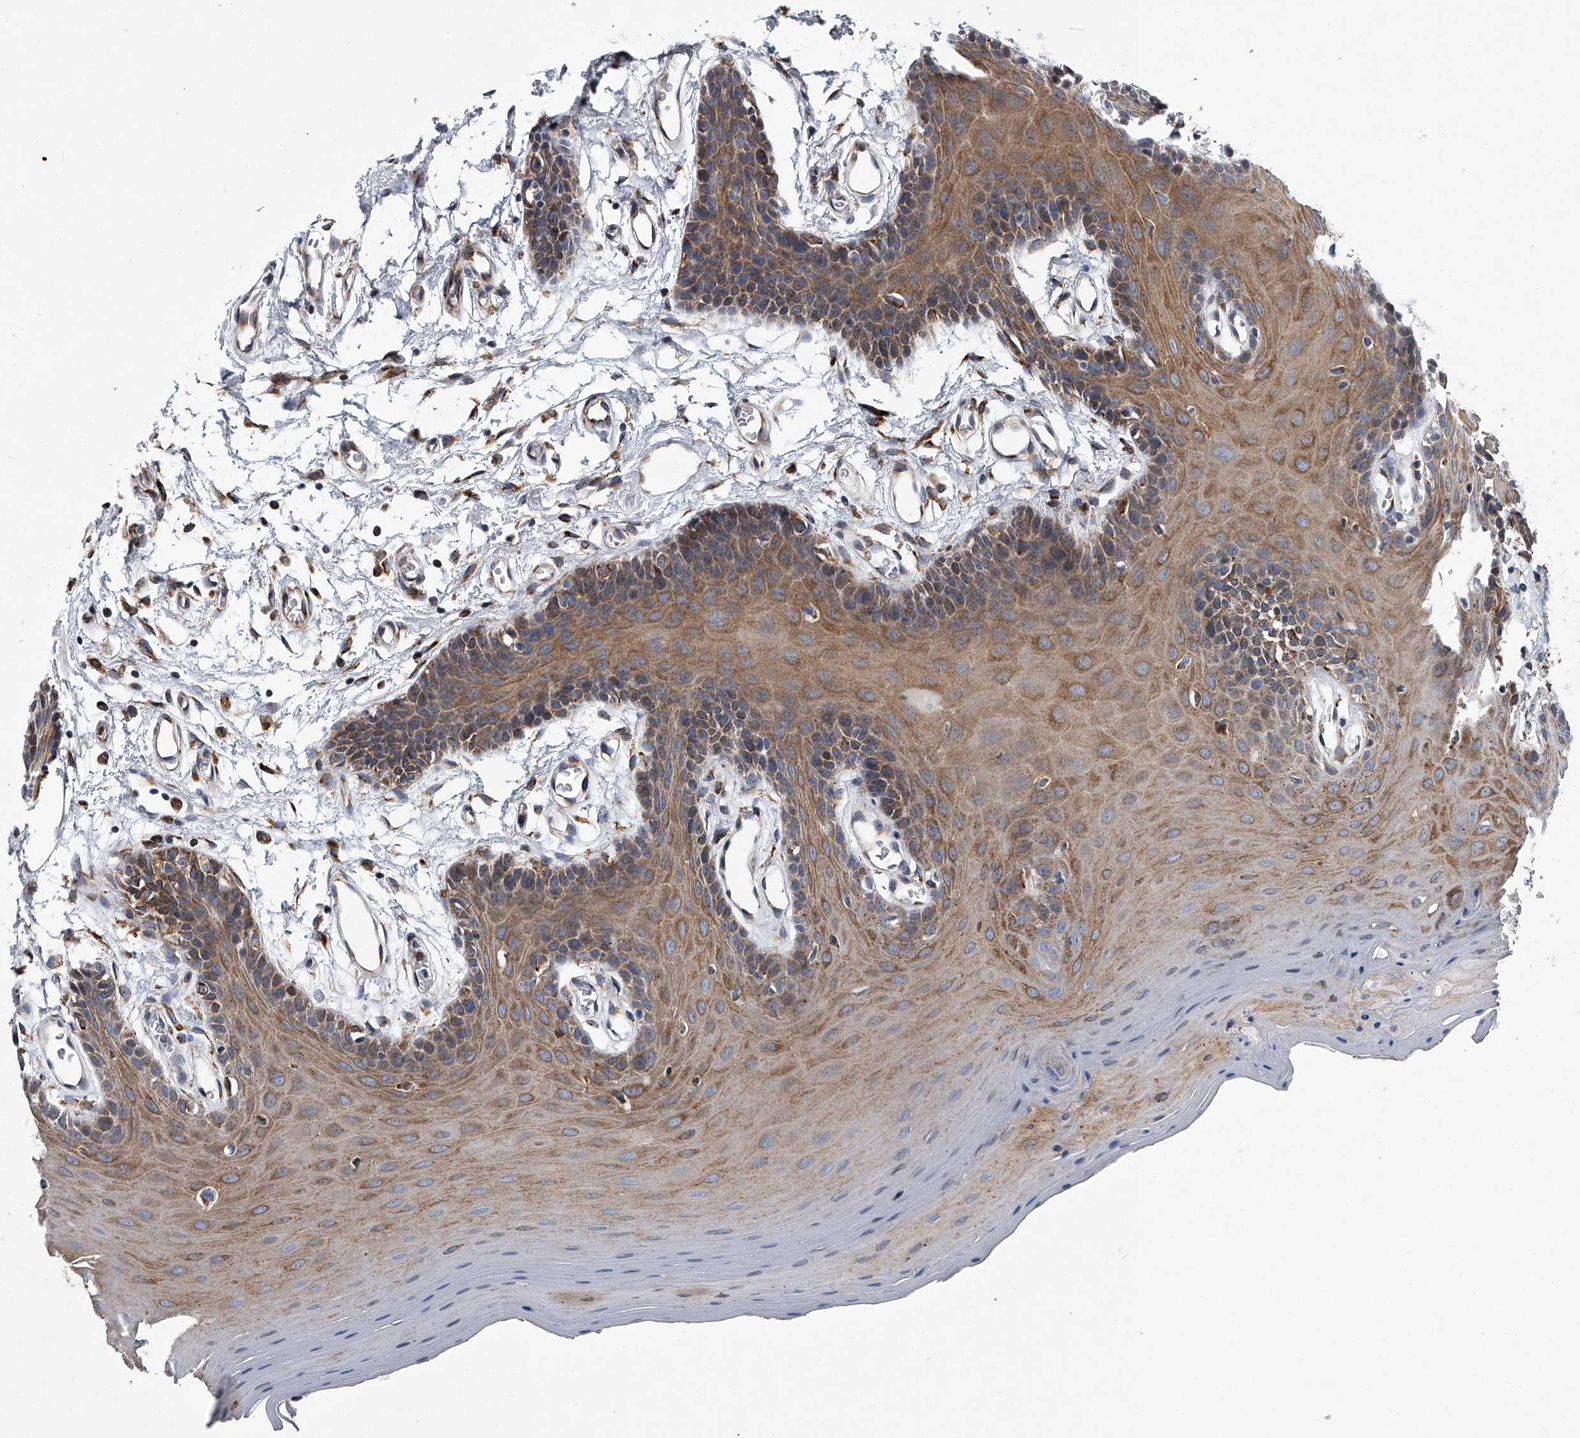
{"staining": {"intensity": "moderate", "quantity": "25%-75%", "location": "cytoplasmic/membranous"}, "tissue": "oral mucosa", "cell_type": "Squamous epithelial cells", "image_type": "normal", "snomed": [{"axis": "morphology", "description": "Normal tissue, NOS"}, {"axis": "morphology", "description": "Squamous cell carcinoma, NOS"}, {"axis": "topography", "description": "Skeletal muscle"}, {"axis": "topography", "description": "Oral tissue"}, {"axis": "topography", "description": "Salivary gland"}, {"axis": "topography", "description": "Head-Neck"}], "caption": "This histopathology image displays benign oral mucosa stained with immunohistochemistry to label a protein in brown. The cytoplasmic/membranous of squamous epithelial cells show moderate positivity for the protein. Nuclei are counter-stained blue.", "gene": "TMEM63C", "patient": {"sex": "male", "age": 54}}